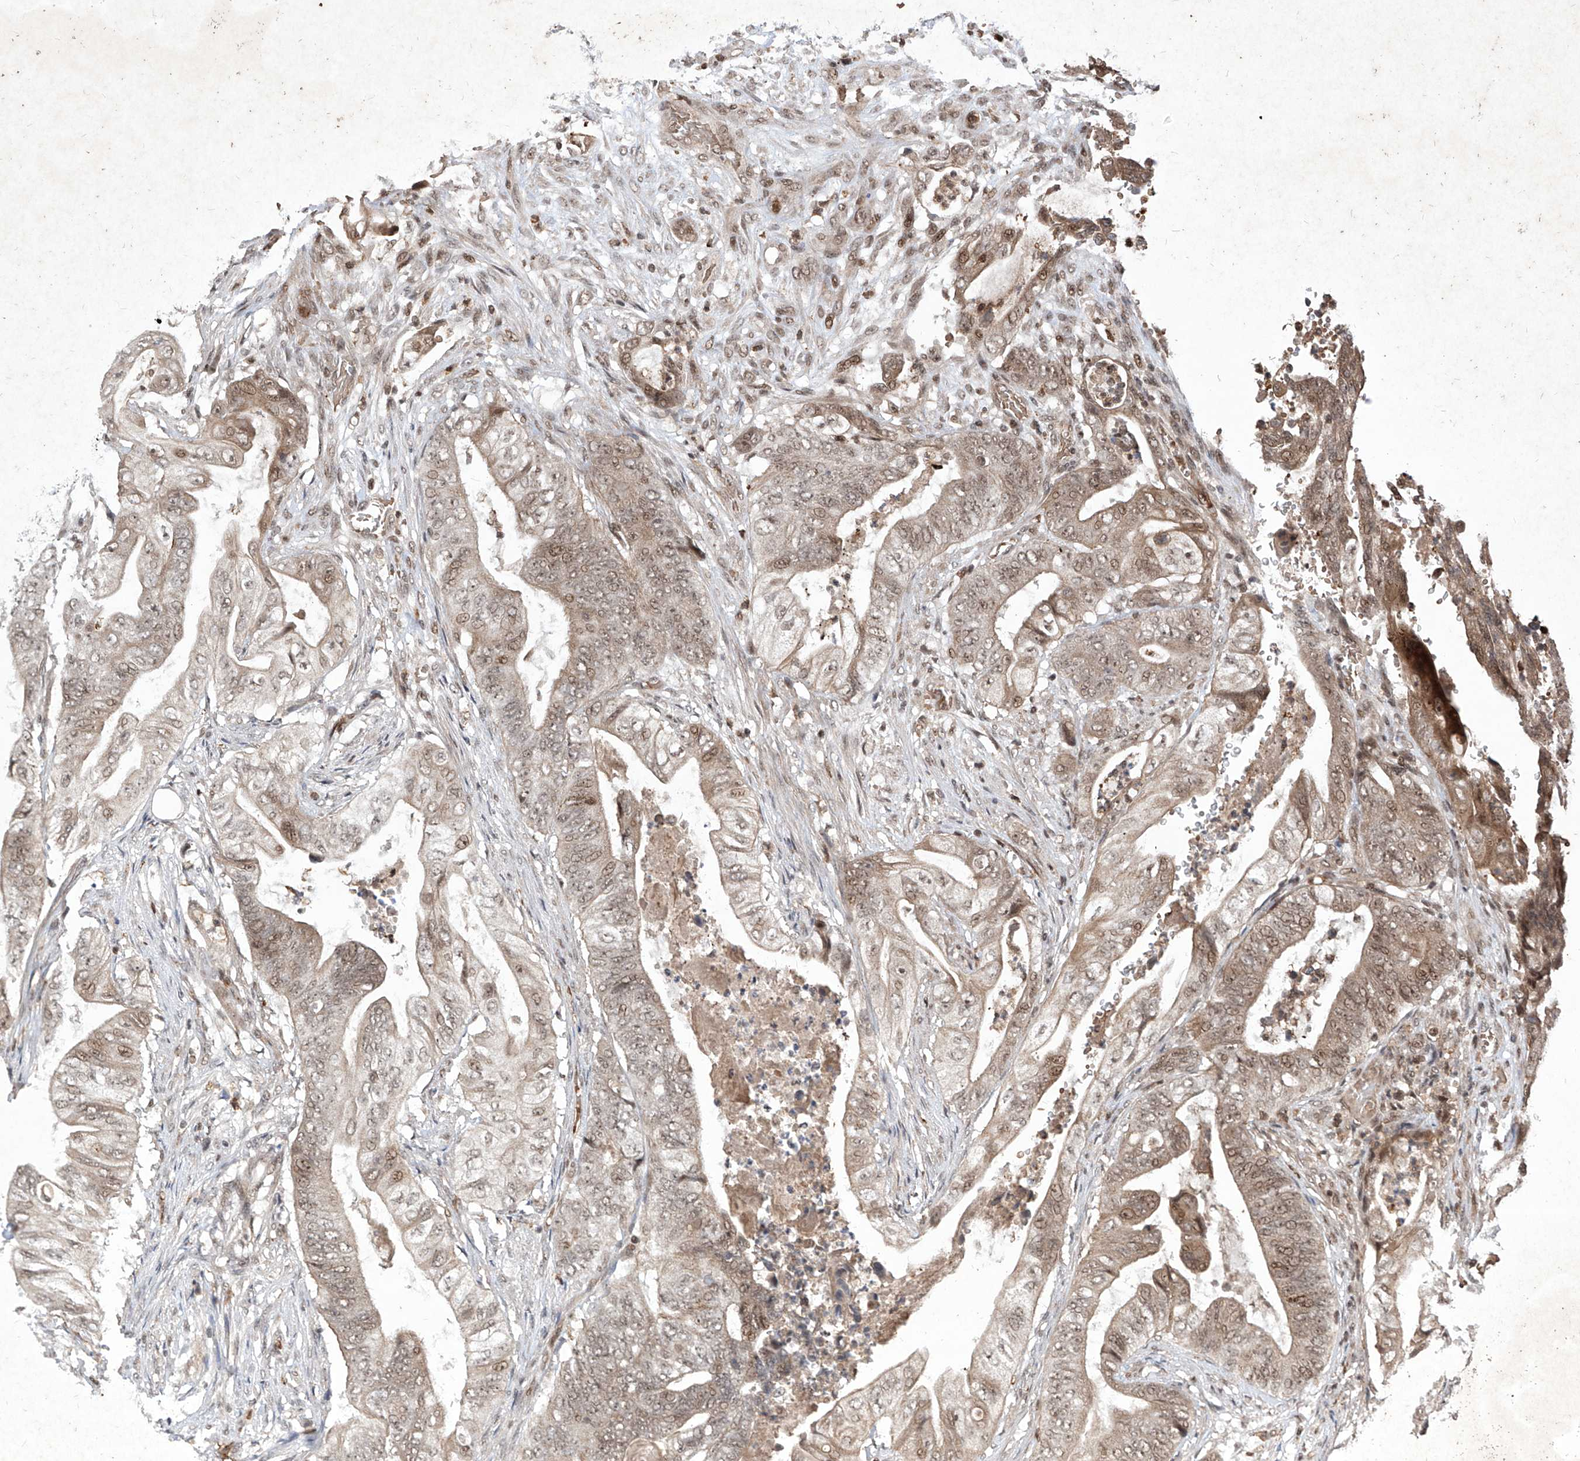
{"staining": {"intensity": "weak", "quantity": ">75%", "location": "cytoplasmic/membranous,nuclear"}, "tissue": "stomach cancer", "cell_type": "Tumor cells", "image_type": "cancer", "snomed": [{"axis": "morphology", "description": "Adenocarcinoma, NOS"}, {"axis": "topography", "description": "Stomach"}], "caption": "Immunohistochemical staining of human adenocarcinoma (stomach) exhibits weak cytoplasmic/membranous and nuclear protein positivity in approximately >75% of tumor cells.", "gene": "IRF2", "patient": {"sex": "female", "age": 73}}